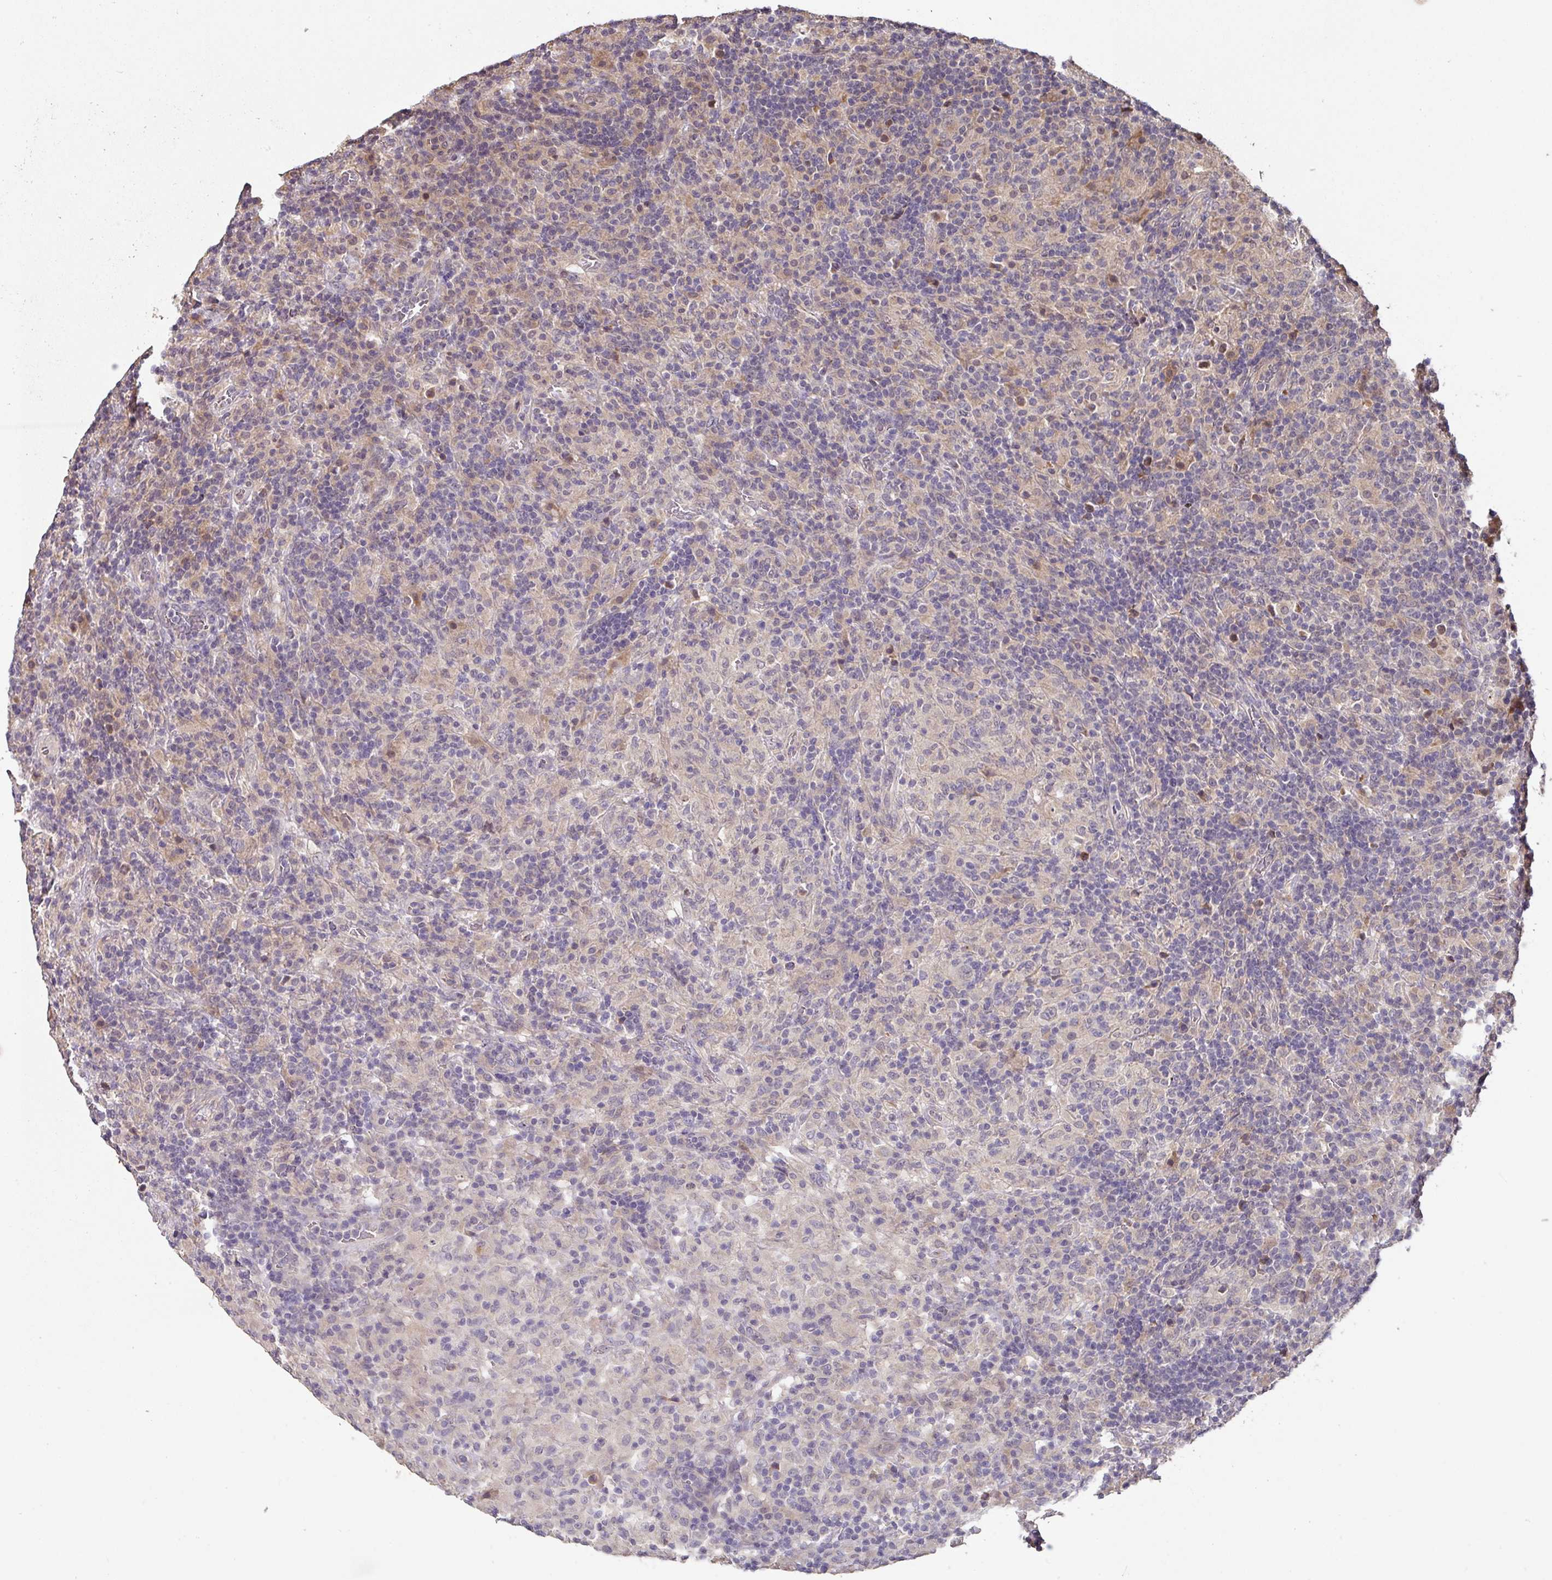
{"staining": {"intensity": "negative", "quantity": "none", "location": "none"}, "tissue": "lymphoma", "cell_type": "Tumor cells", "image_type": "cancer", "snomed": [{"axis": "morphology", "description": "Hodgkin's disease, NOS"}, {"axis": "topography", "description": "Lymph node"}], "caption": "The IHC histopathology image has no significant expression in tumor cells of Hodgkin's disease tissue.", "gene": "ACVR2B", "patient": {"sex": "male", "age": 70}}